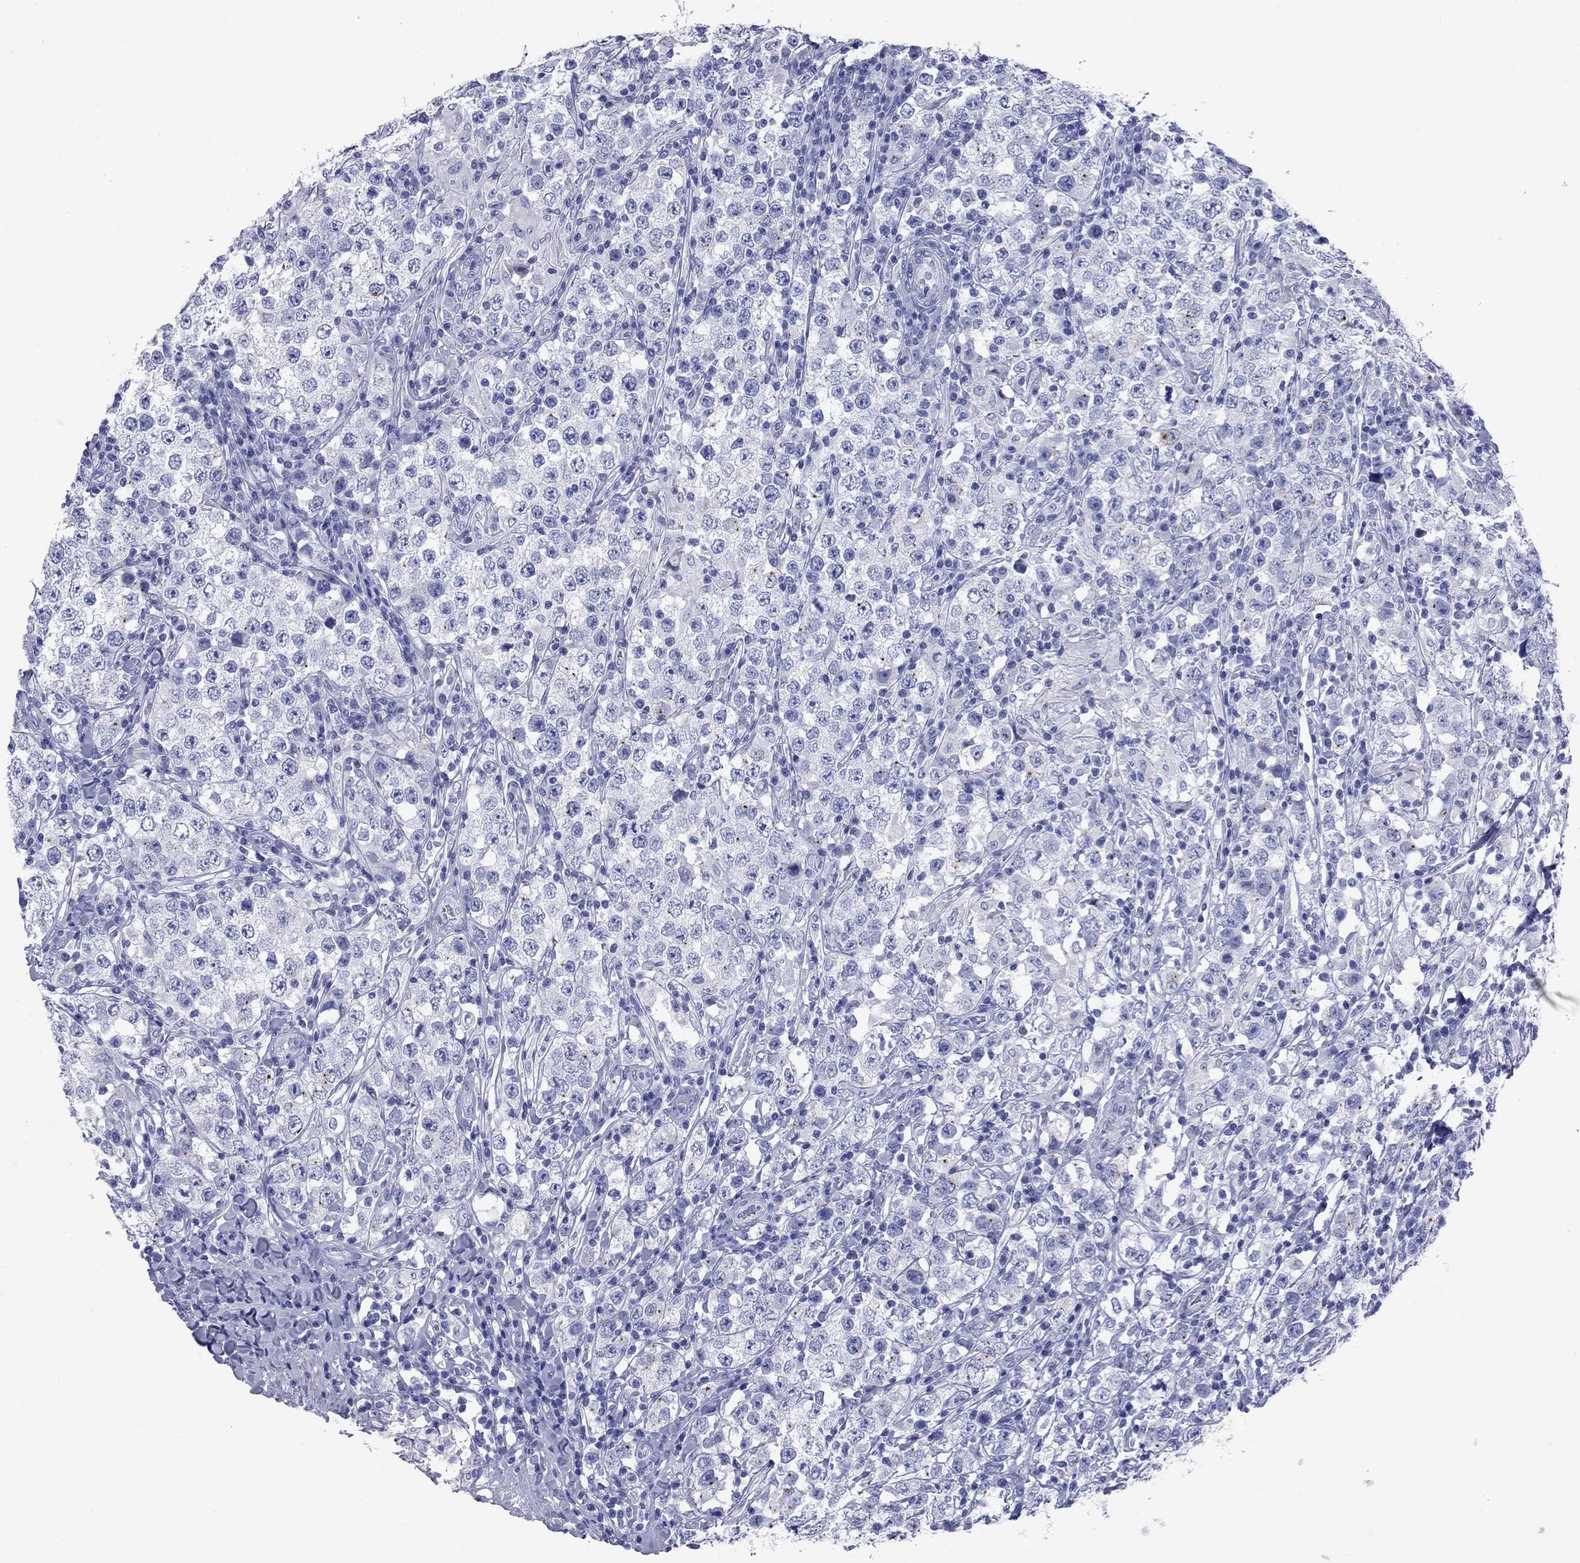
{"staining": {"intensity": "negative", "quantity": "none", "location": "none"}, "tissue": "testis cancer", "cell_type": "Tumor cells", "image_type": "cancer", "snomed": [{"axis": "morphology", "description": "Seminoma, NOS"}, {"axis": "morphology", "description": "Carcinoma, Embryonal, NOS"}, {"axis": "topography", "description": "Testis"}], "caption": "A histopathology image of human testis embryonal carcinoma is negative for staining in tumor cells.", "gene": "CCNA1", "patient": {"sex": "male", "age": 41}}